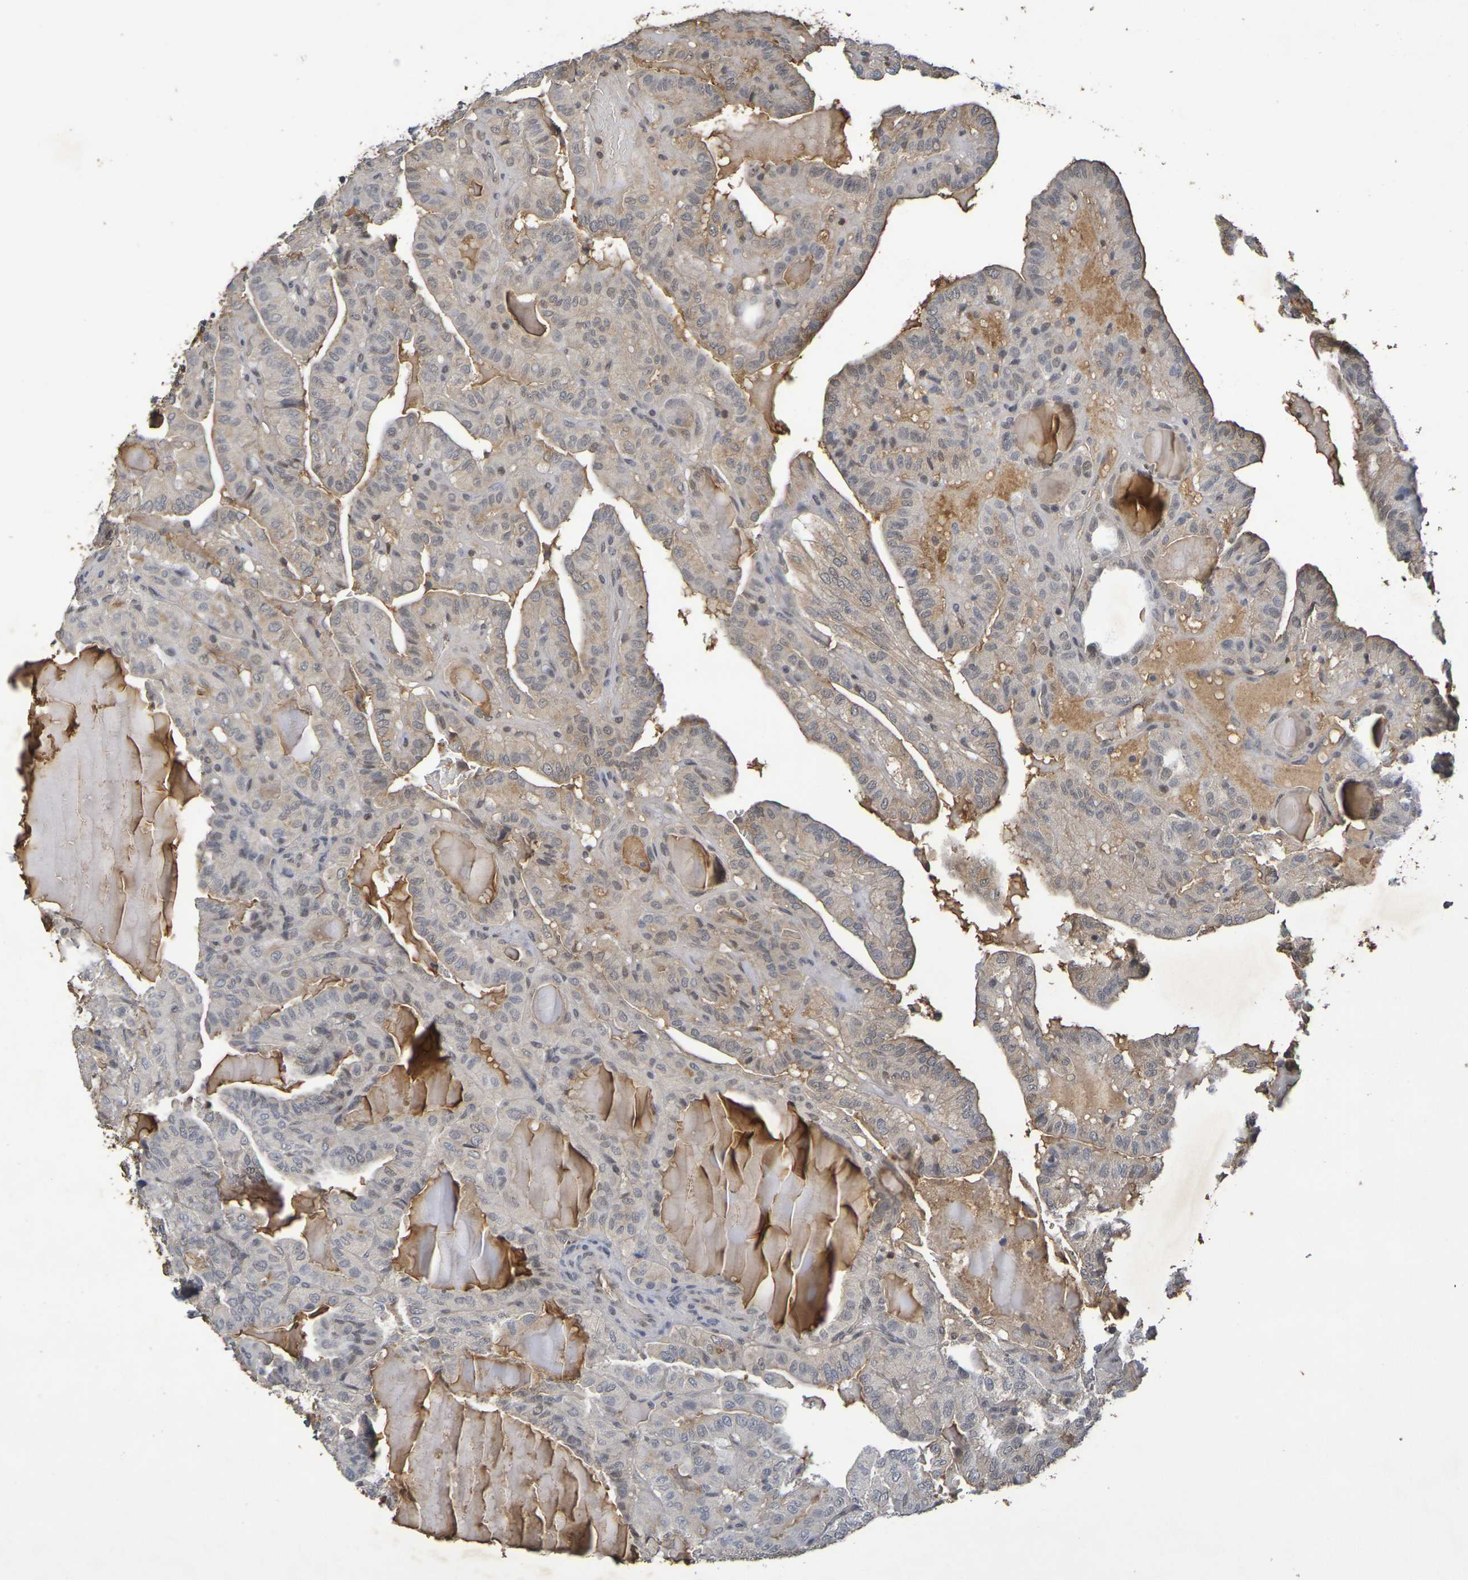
{"staining": {"intensity": "moderate", "quantity": ">75%", "location": "cytoplasmic/membranous,nuclear"}, "tissue": "thyroid cancer", "cell_type": "Tumor cells", "image_type": "cancer", "snomed": [{"axis": "morphology", "description": "Papillary adenocarcinoma, NOS"}, {"axis": "topography", "description": "Thyroid gland"}], "caption": "DAB (3,3'-diaminobenzidine) immunohistochemical staining of papillary adenocarcinoma (thyroid) displays moderate cytoplasmic/membranous and nuclear protein expression in approximately >75% of tumor cells.", "gene": "TERF2", "patient": {"sex": "male", "age": 77}}